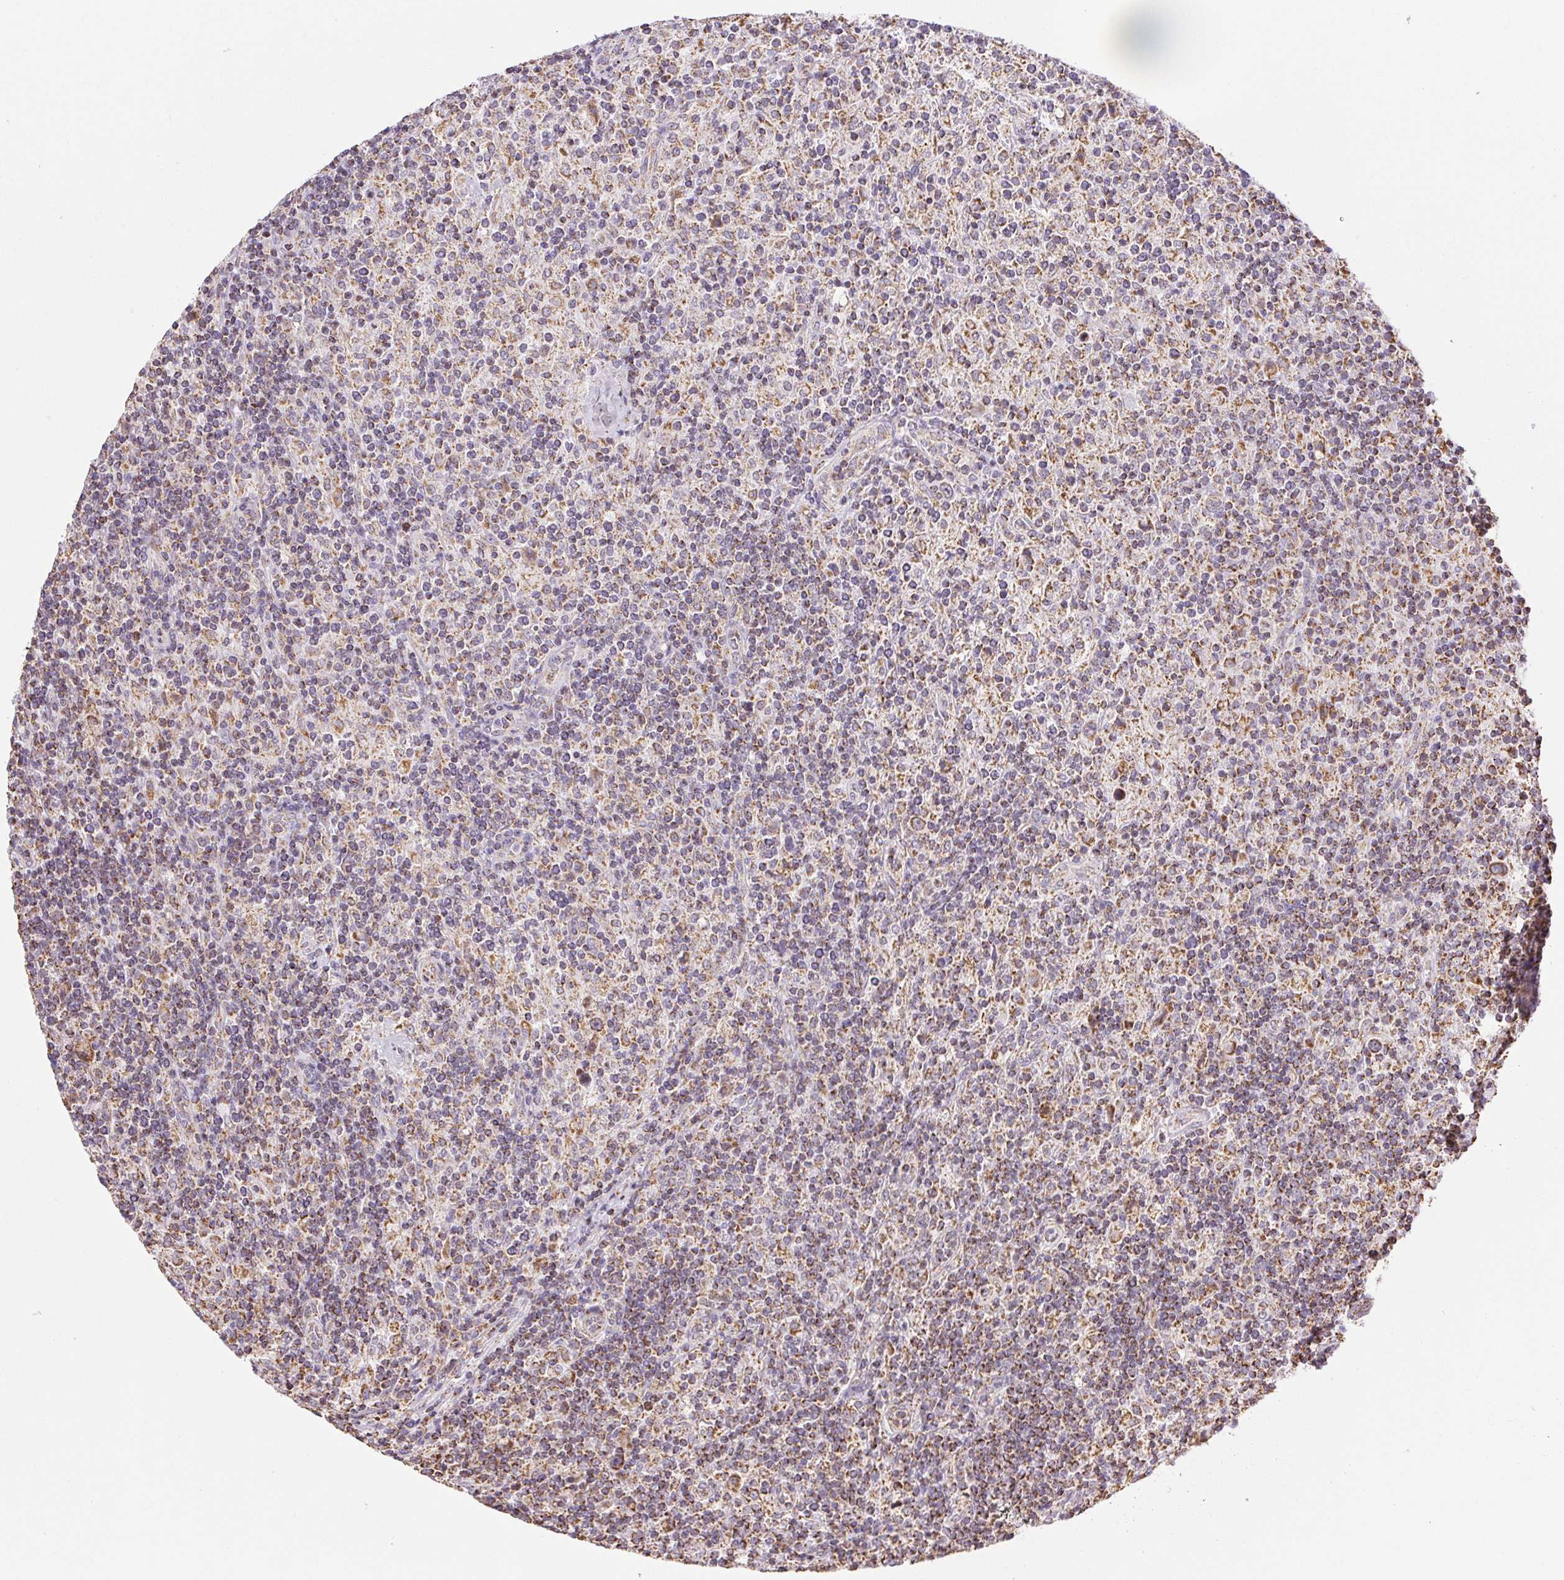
{"staining": {"intensity": "moderate", "quantity": "25%-75%", "location": "cytoplasmic/membranous"}, "tissue": "lymphoma", "cell_type": "Tumor cells", "image_type": "cancer", "snomed": [{"axis": "morphology", "description": "Hodgkin's disease, NOS"}, {"axis": "topography", "description": "Lymph node"}], "caption": "The histopathology image displays immunohistochemical staining of Hodgkin's disease. There is moderate cytoplasmic/membranous positivity is identified in approximately 25%-75% of tumor cells.", "gene": "MAPK11", "patient": {"sex": "male", "age": 70}}